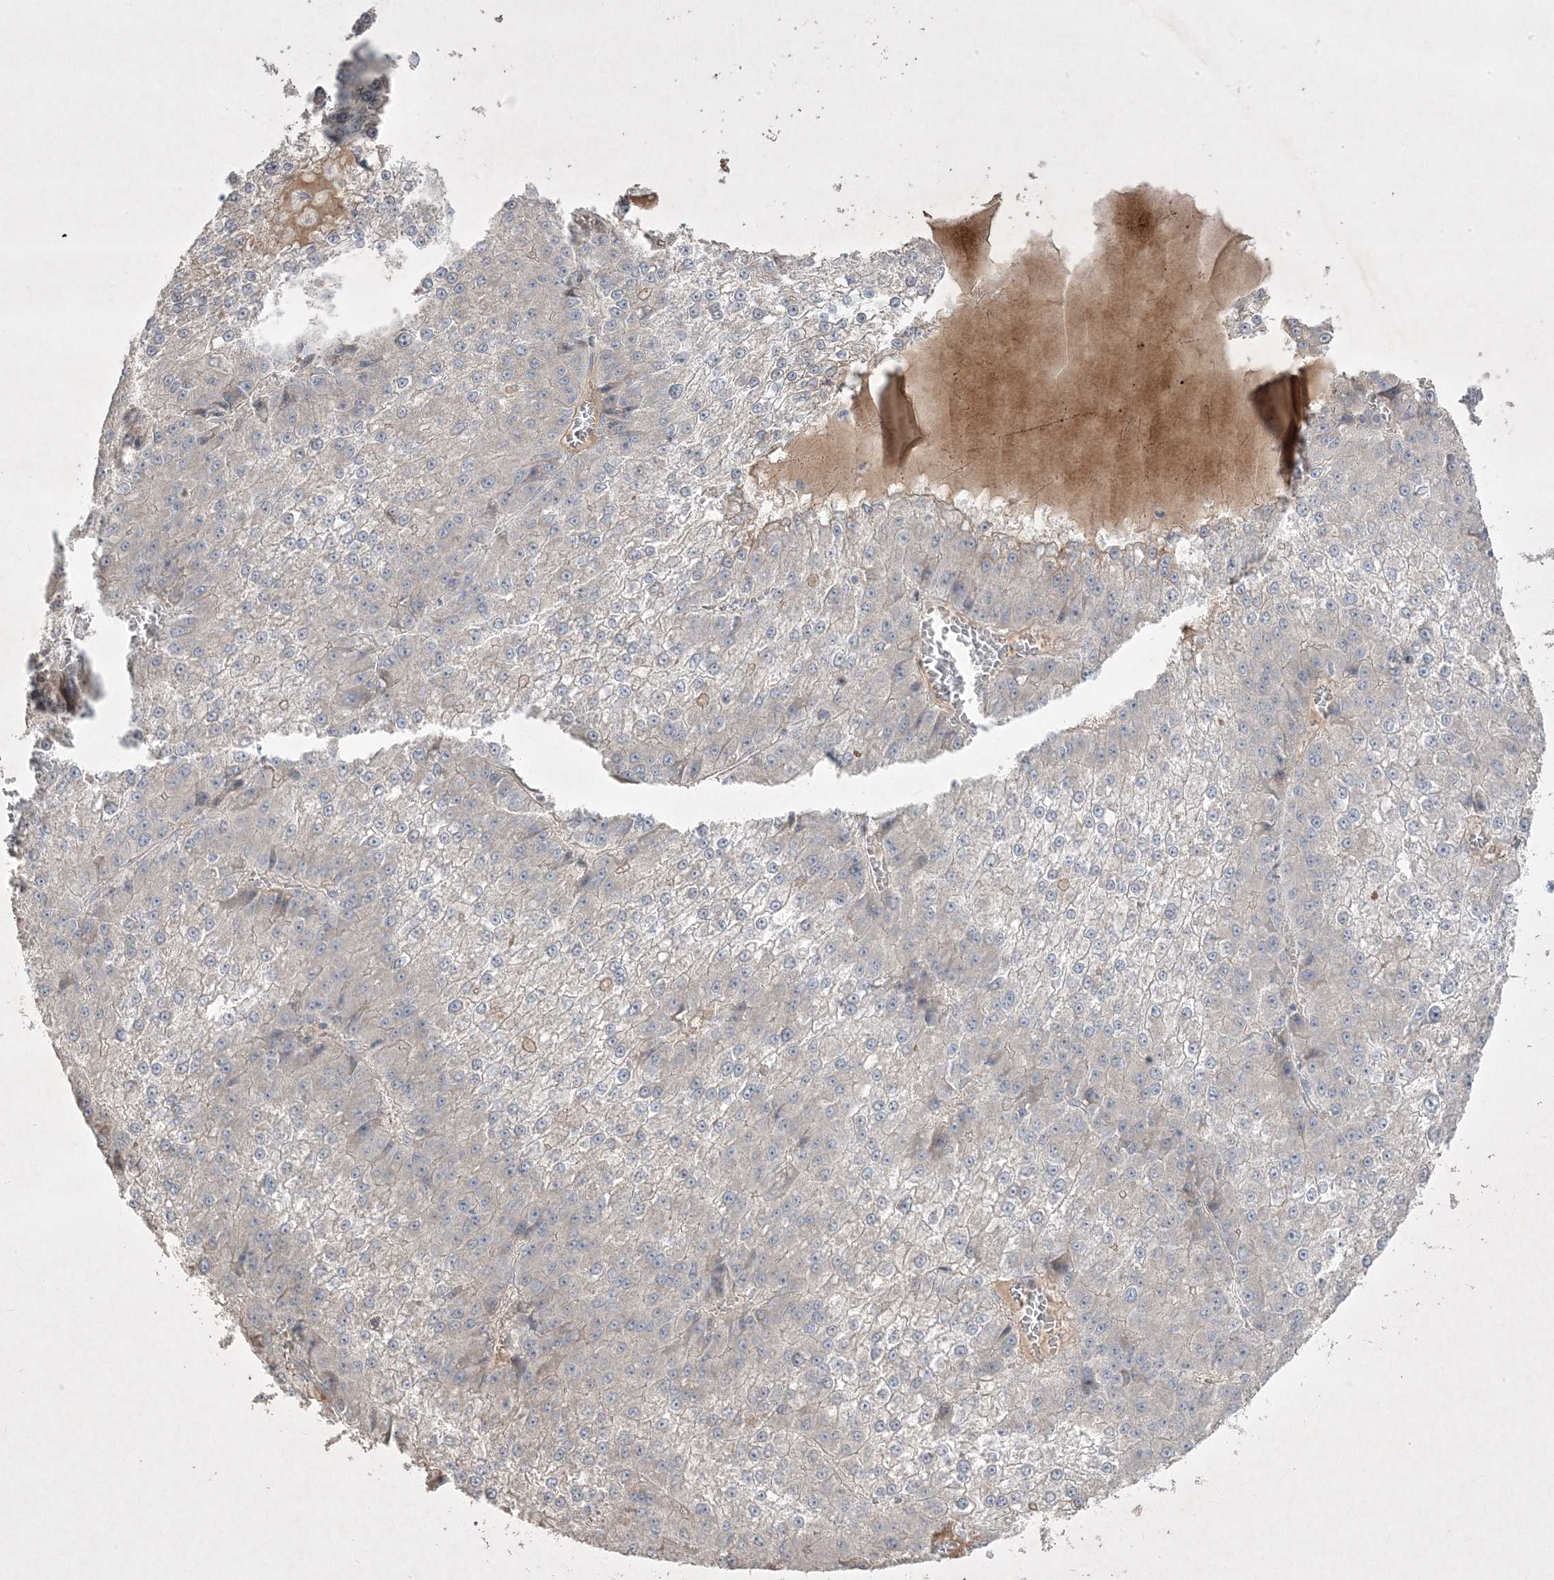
{"staining": {"intensity": "negative", "quantity": "none", "location": "none"}, "tissue": "liver cancer", "cell_type": "Tumor cells", "image_type": "cancer", "snomed": [{"axis": "morphology", "description": "Carcinoma, Hepatocellular, NOS"}, {"axis": "topography", "description": "Liver"}], "caption": "The IHC micrograph has no significant positivity in tumor cells of hepatocellular carcinoma (liver) tissue. (Brightfield microscopy of DAB IHC at high magnification).", "gene": "RGL4", "patient": {"sex": "female", "age": 73}}